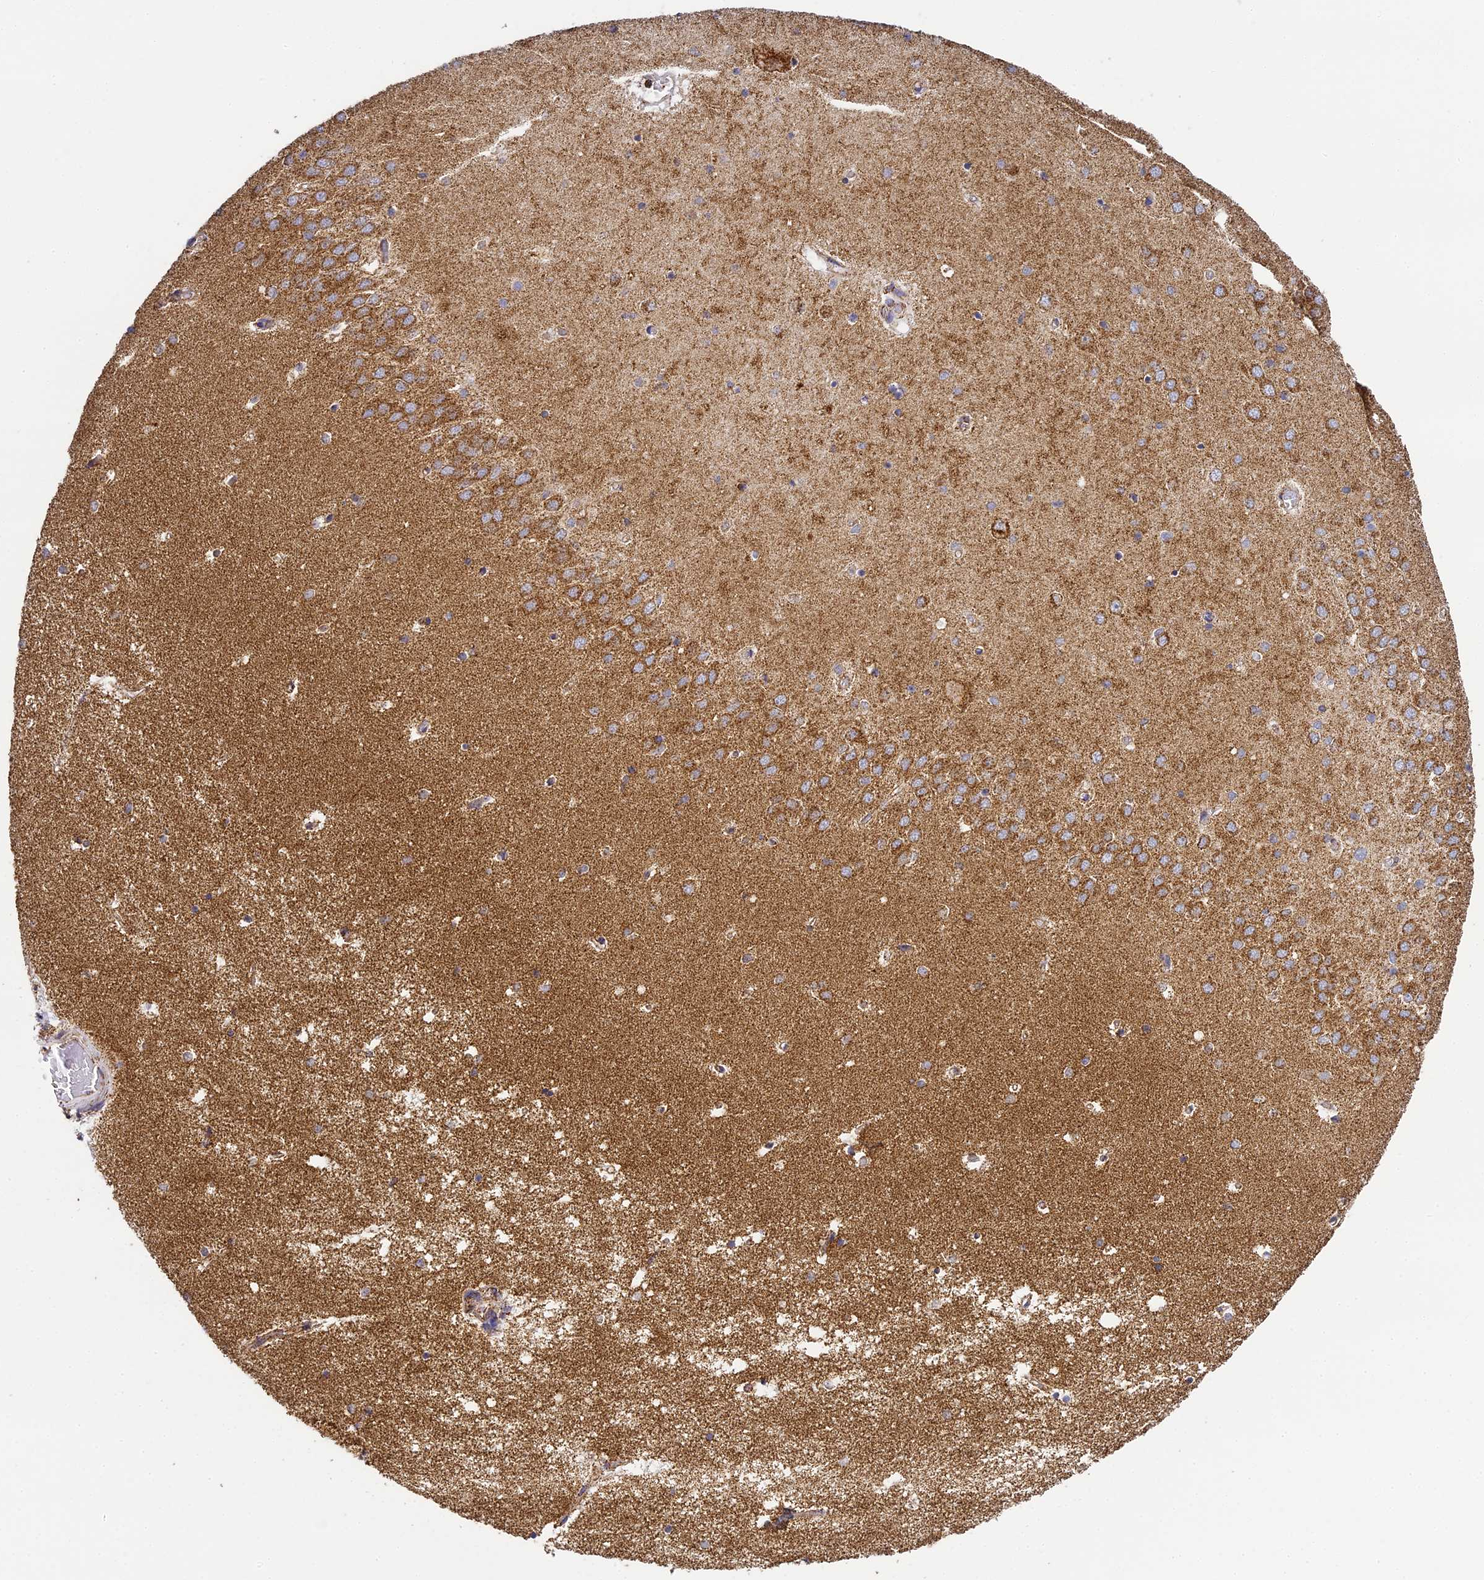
{"staining": {"intensity": "moderate", "quantity": ">75%", "location": "cytoplasmic/membranous"}, "tissue": "hippocampus", "cell_type": "Glial cells", "image_type": "normal", "snomed": [{"axis": "morphology", "description": "Normal tissue, NOS"}, {"axis": "topography", "description": "Hippocampus"}], "caption": "Unremarkable hippocampus was stained to show a protein in brown. There is medium levels of moderate cytoplasmic/membranous expression in about >75% of glial cells. The protein of interest is shown in brown color, while the nuclei are stained blue.", "gene": "STK17A", "patient": {"sex": "male", "age": 70}}